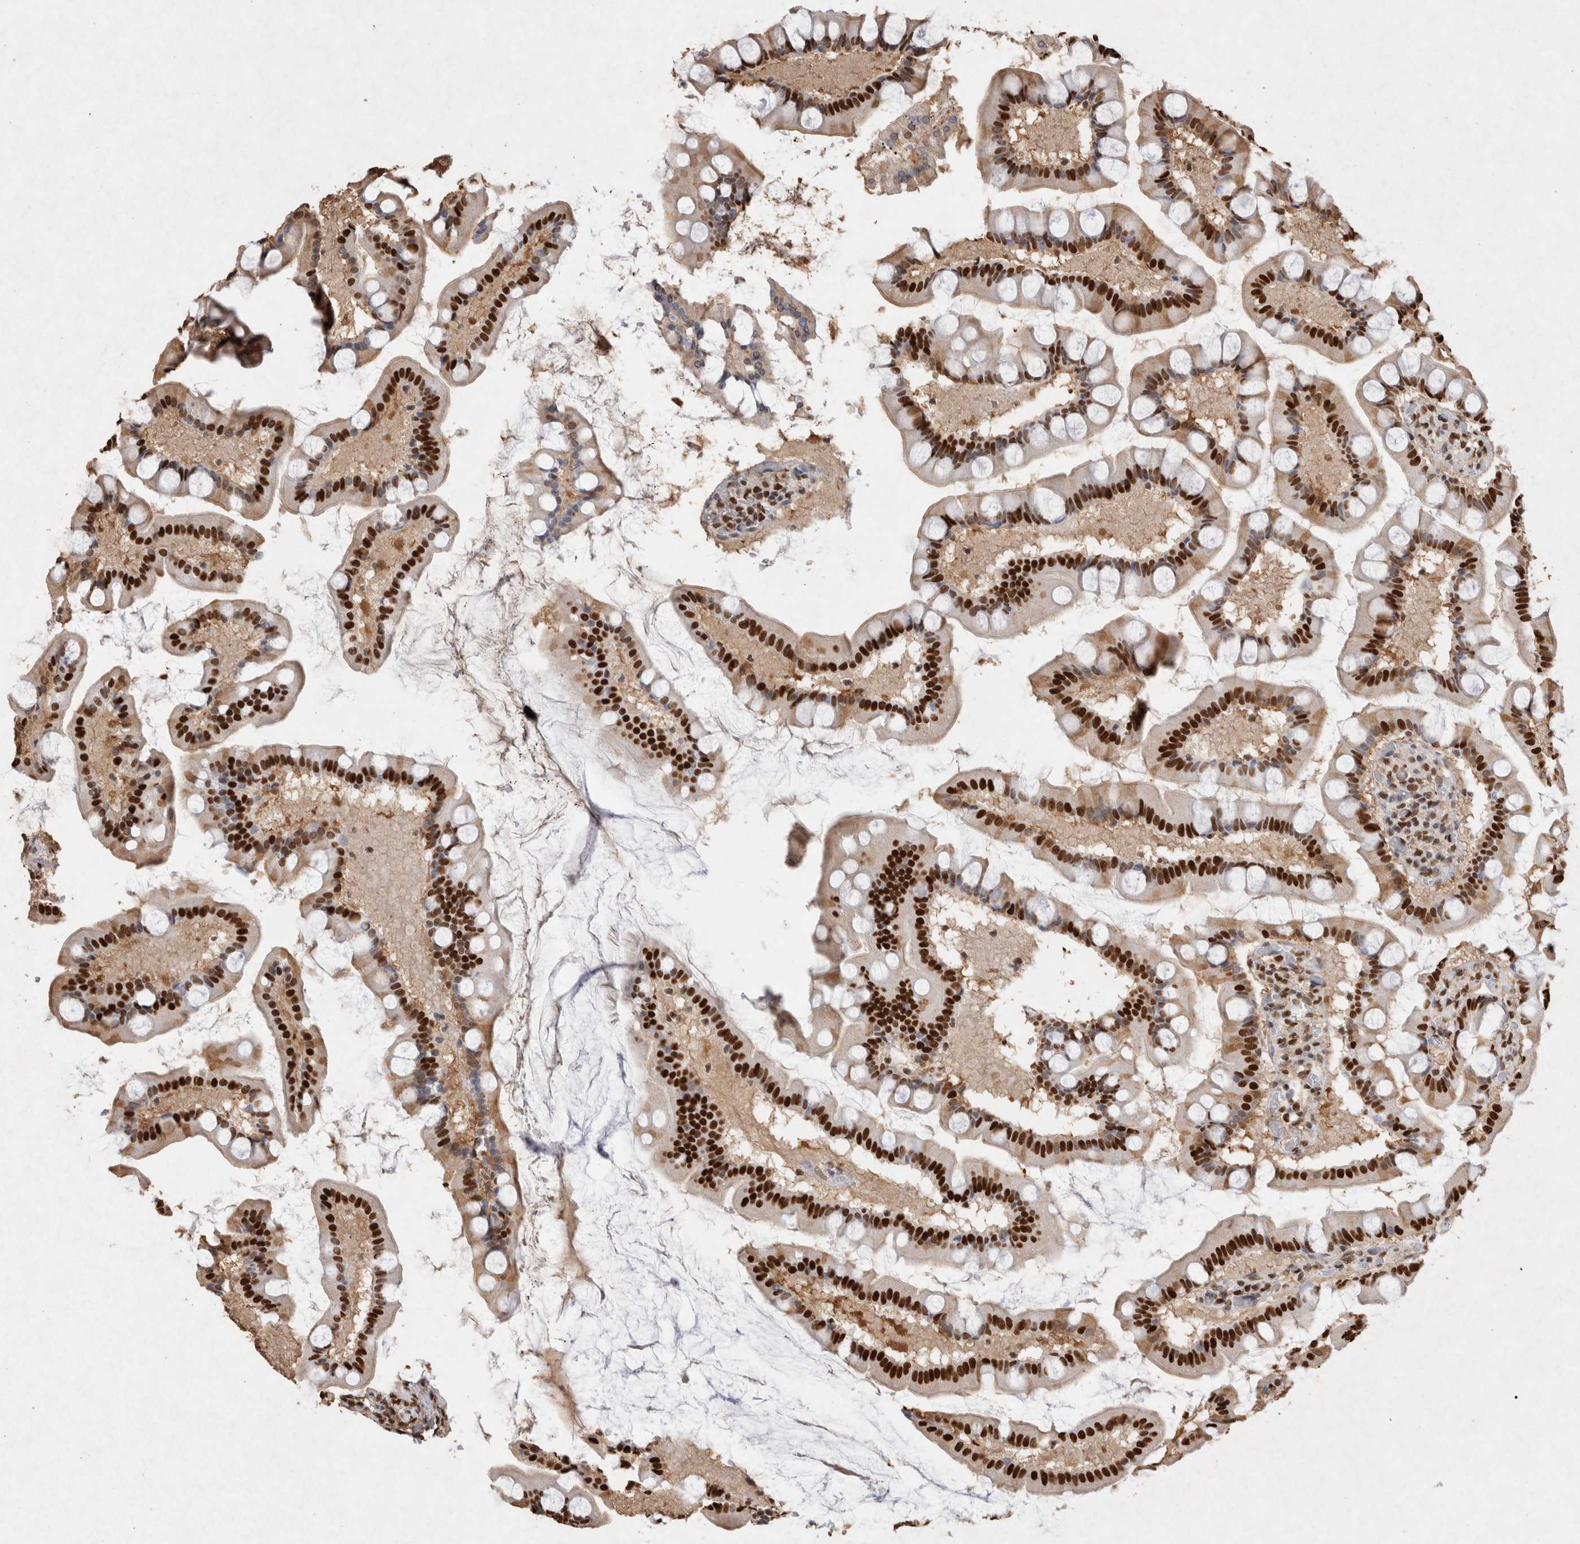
{"staining": {"intensity": "strong", "quantity": ">75%", "location": "nuclear"}, "tissue": "small intestine", "cell_type": "Glandular cells", "image_type": "normal", "snomed": [{"axis": "morphology", "description": "Normal tissue, NOS"}, {"axis": "topography", "description": "Small intestine"}], "caption": "The histopathology image demonstrates immunohistochemical staining of normal small intestine. There is strong nuclear staining is identified in about >75% of glandular cells. (IHC, brightfield microscopy, high magnification).", "gene": "HDGF", "patient": {"sex": "male", "age": 41}}